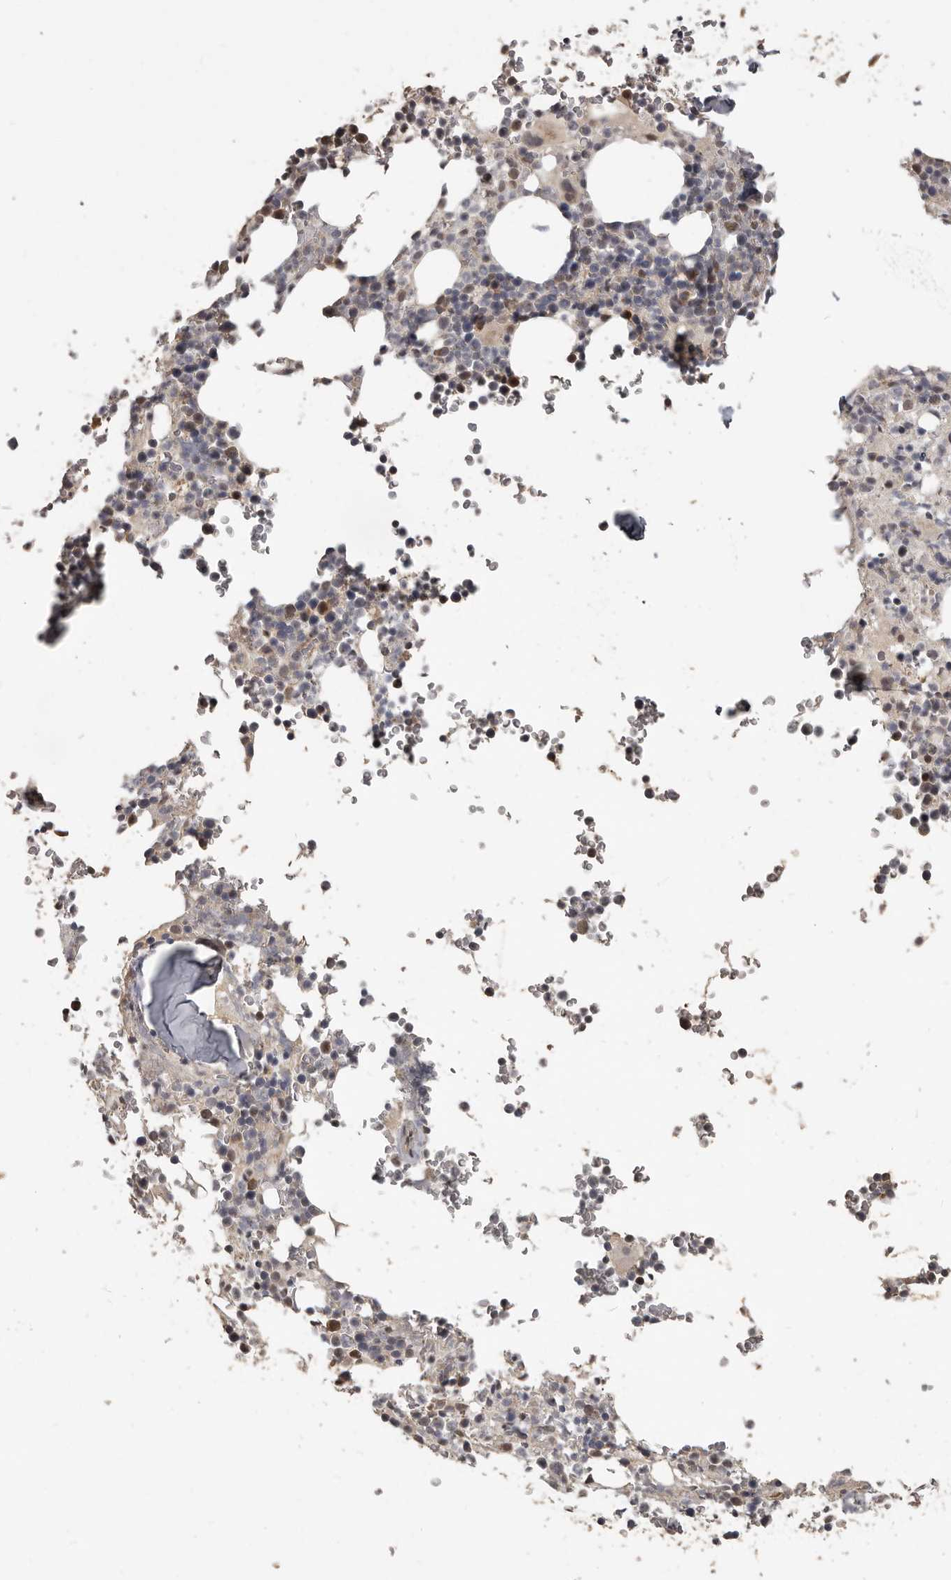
{"staining": {"intensity": "moderate", "quantity": "<25%", "location": "cytoplasmic/membranous"}, "tissue": "bone marrow", "cell_type": "Hematopoietic cells", "image_type": "normal", "snomed": [{"axis": "morphology", "description": "Normal tissue, NOS"}, {"axis": "topography", "description": "Bone marrow"}], "caption": "Bone marrow stained for a protein displays moderate cytoplasmic/membranous positivity in hematopoietic cells.", "gene": "ZFP14", "patient": {"sex": "male", "age": 58}}